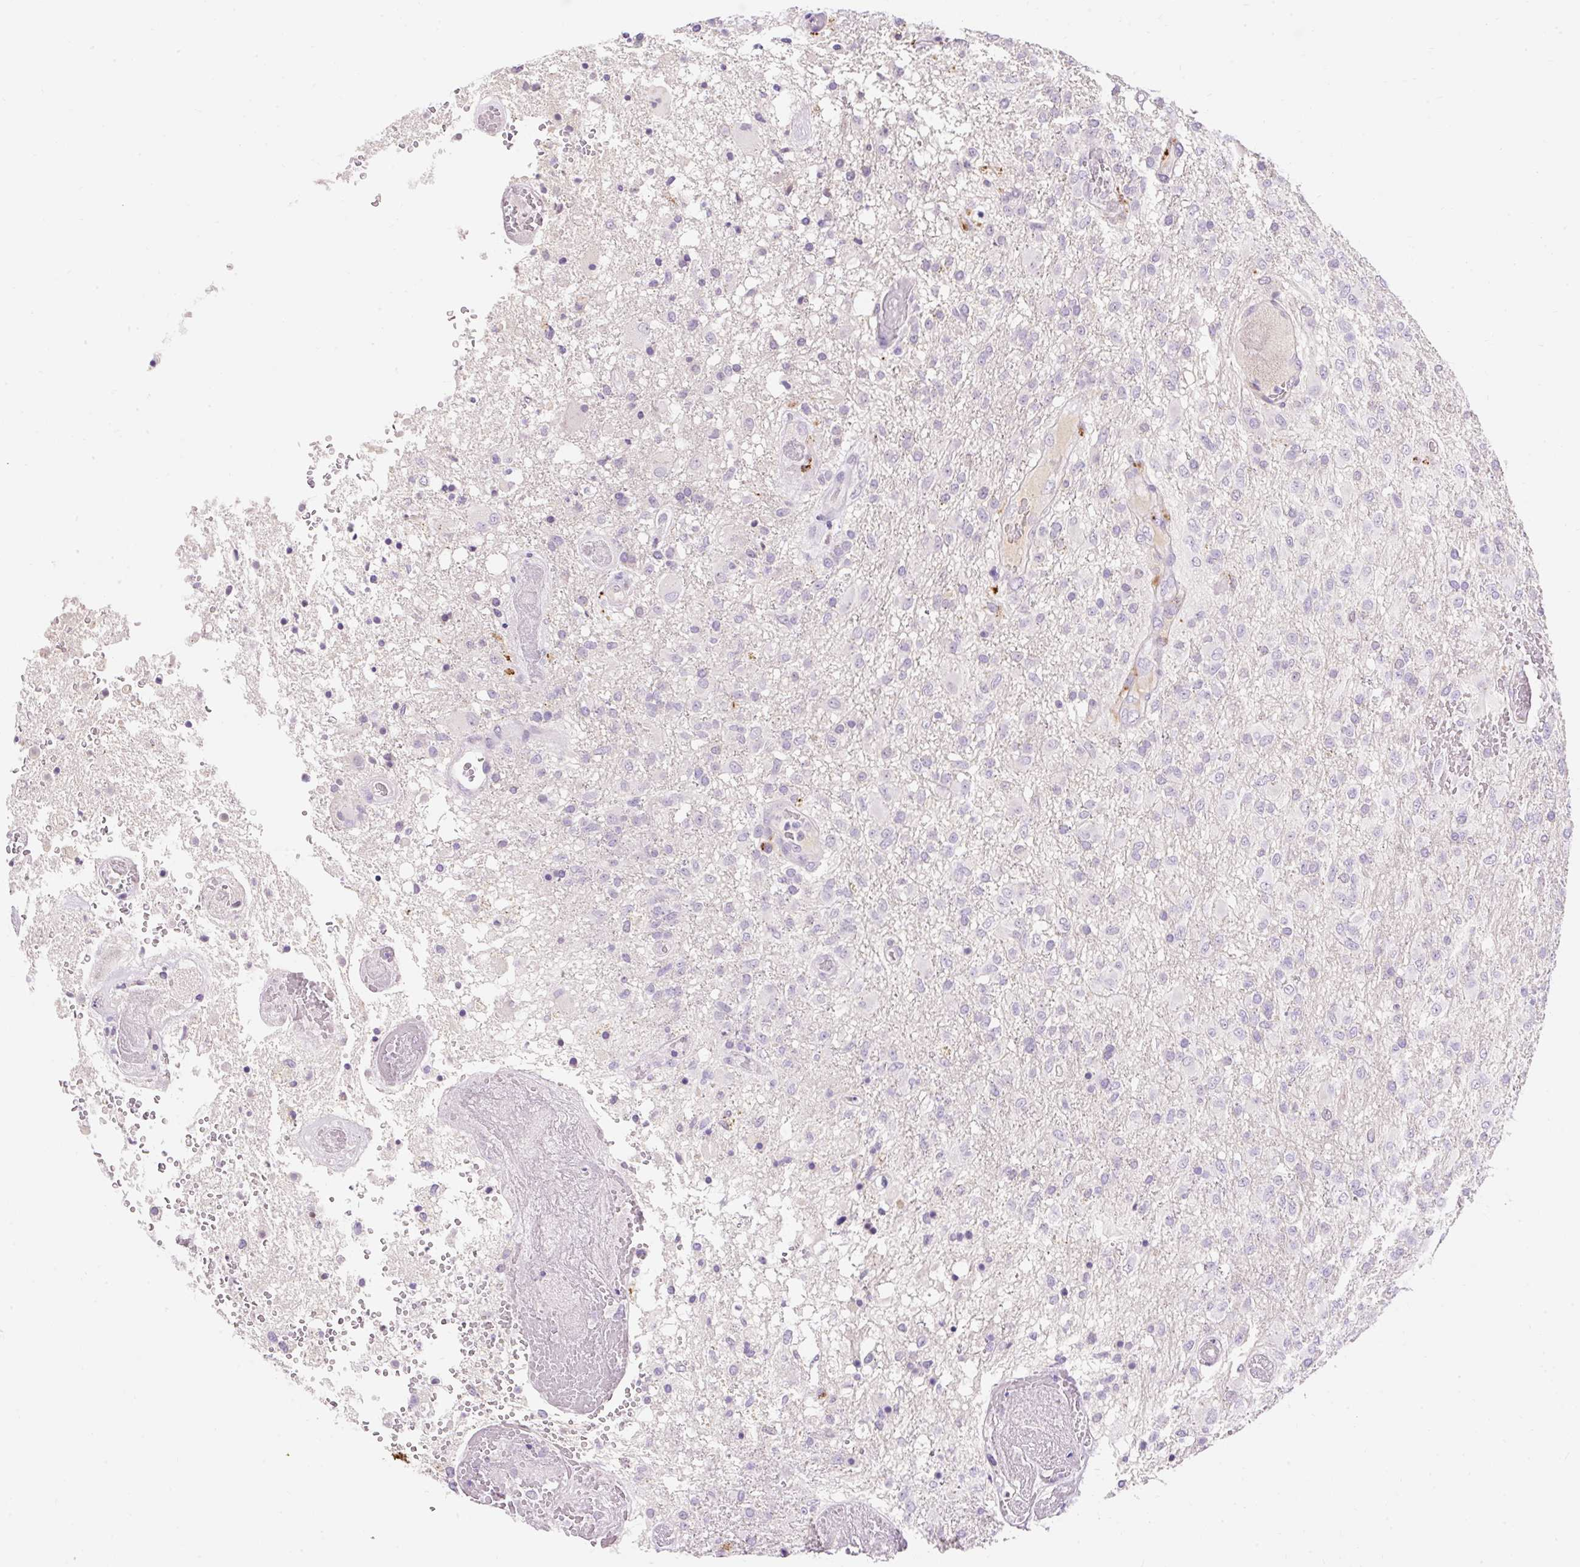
{"staining": {"intensity": "negative", "quantity": "none", "location": "none"}, "tissue": "glioma", "cell_type": "Tumor cells", "image_type": "cancer", "snomed": [{"axis": "morphology", "description": "Glioma, malignant, High grade"}, {"axis": "topography", "description": "Brain"}], "caption": "There is no significant staining in tumor cells of malignant glioma (high-grade).", "gene": "TMEM150C", "patient": {"sex": "female", "age": 74}}